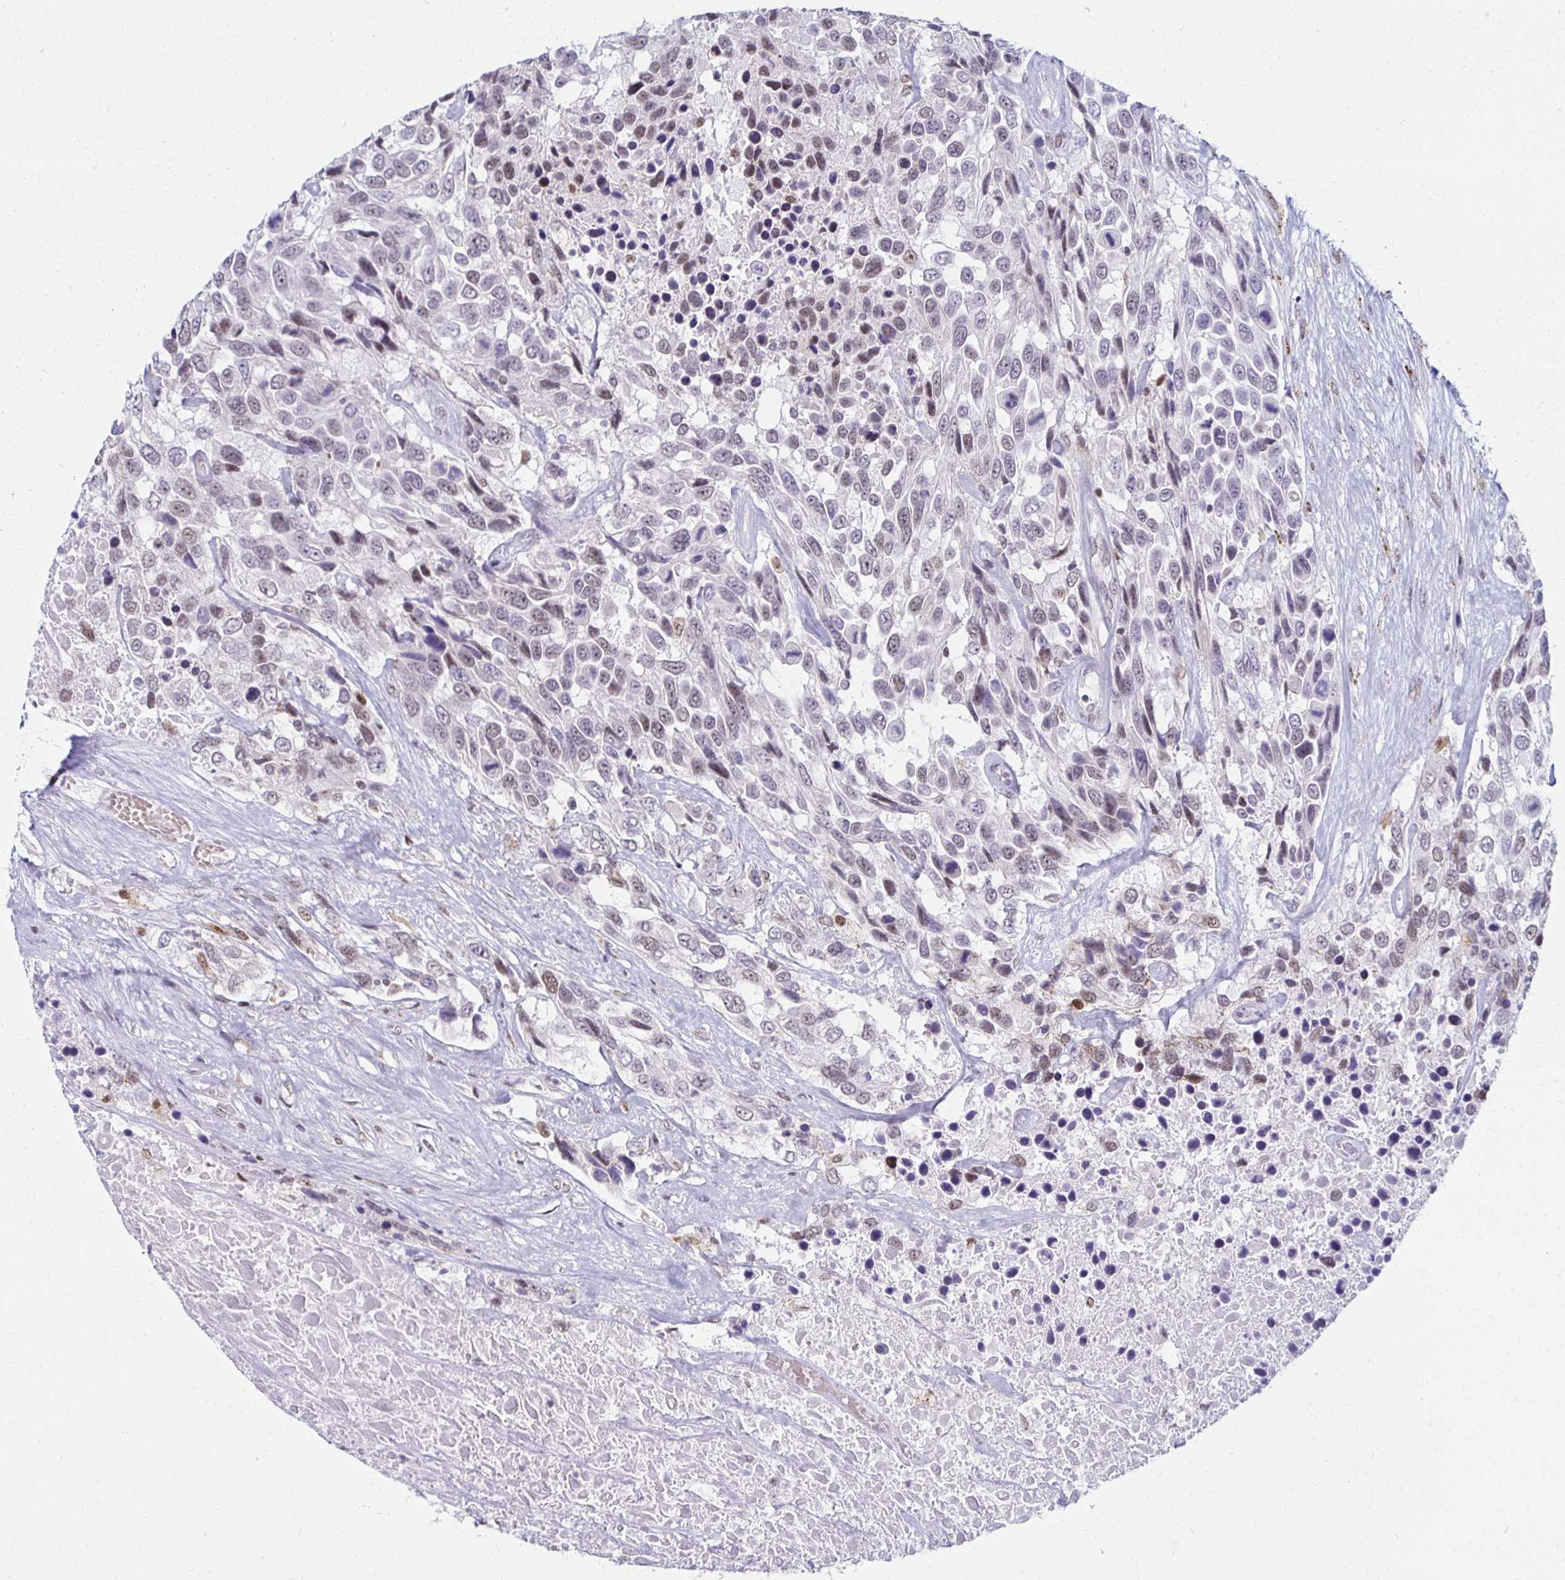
{"staining": {"intensity": "weak", "quantity": "<25%", "location": "nuclear"}, "tissue": "urothelial cancer", "cell_type": "Tumor cells", "image_type": "cancer", "snomed": [{"axis": "morphology", "description": "Urothelial carcinoma, High grade"}, {"axis": "topography", "description": "Urinary bladder"}], "caption": "Image shows no protein positivity in tumor cells of urothelial cancer tissue.", "gene": "IRF7", "patient": {"sex": "female", "age": 70}}